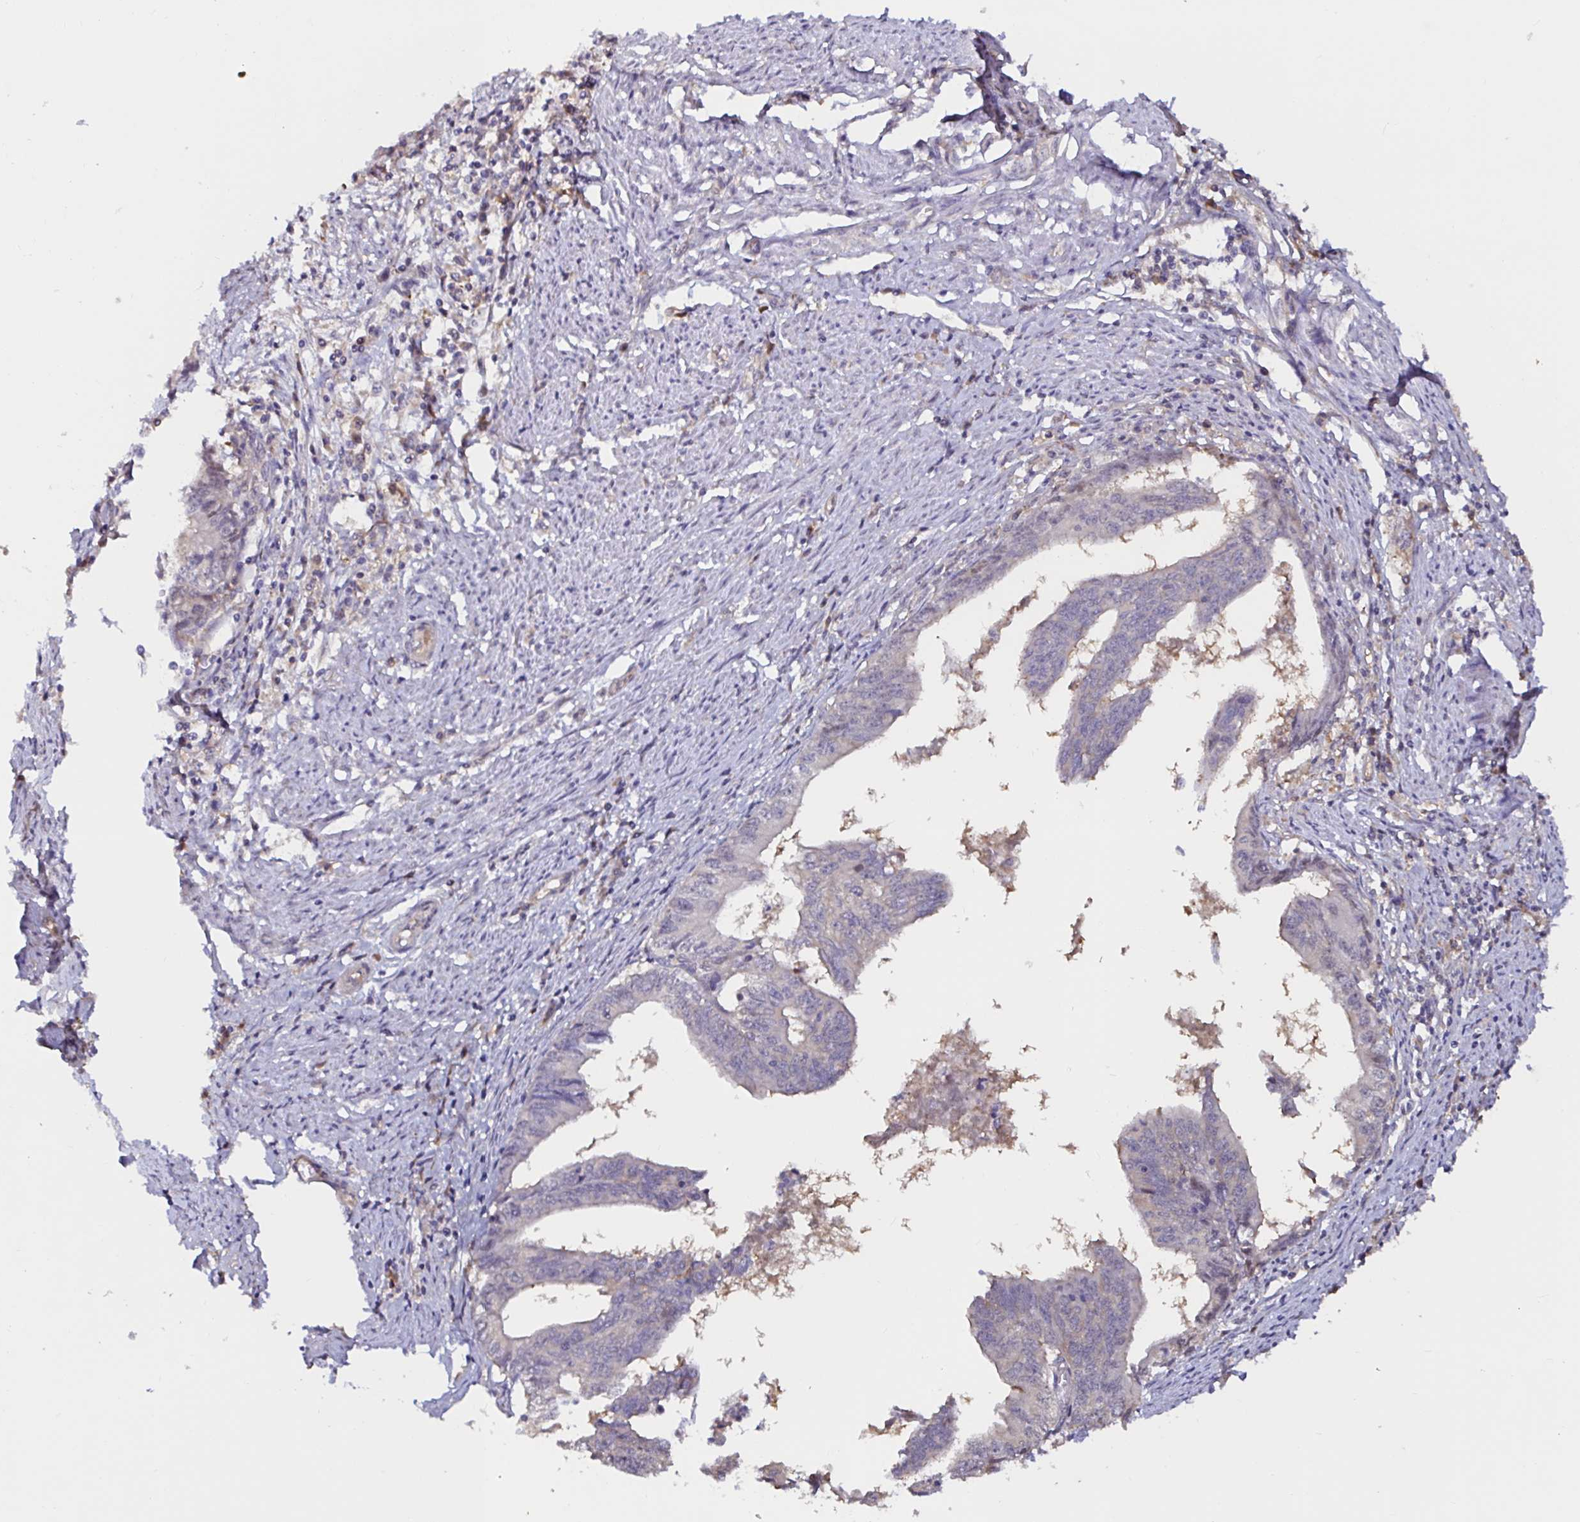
{"staining": {"intensity": "negative", "quantity": "none", "location": "none"}, "tissue": "endometrial cancer", "cell_type": "Tumor cells", "image_type": "cancer", "snomed": [{"axis": "morphology", "description": "Adenocarcinoma, NOS"}, {"axis": "topography", "description": "Endometrium"}], "caption": "DAB immunohistochemical staining of human endometrial cancer (adenocarcinoma) shows no significant positivity in tumor cells.", "gene": "RSRP1", "patient": {"sex": "female", "age": 65}}